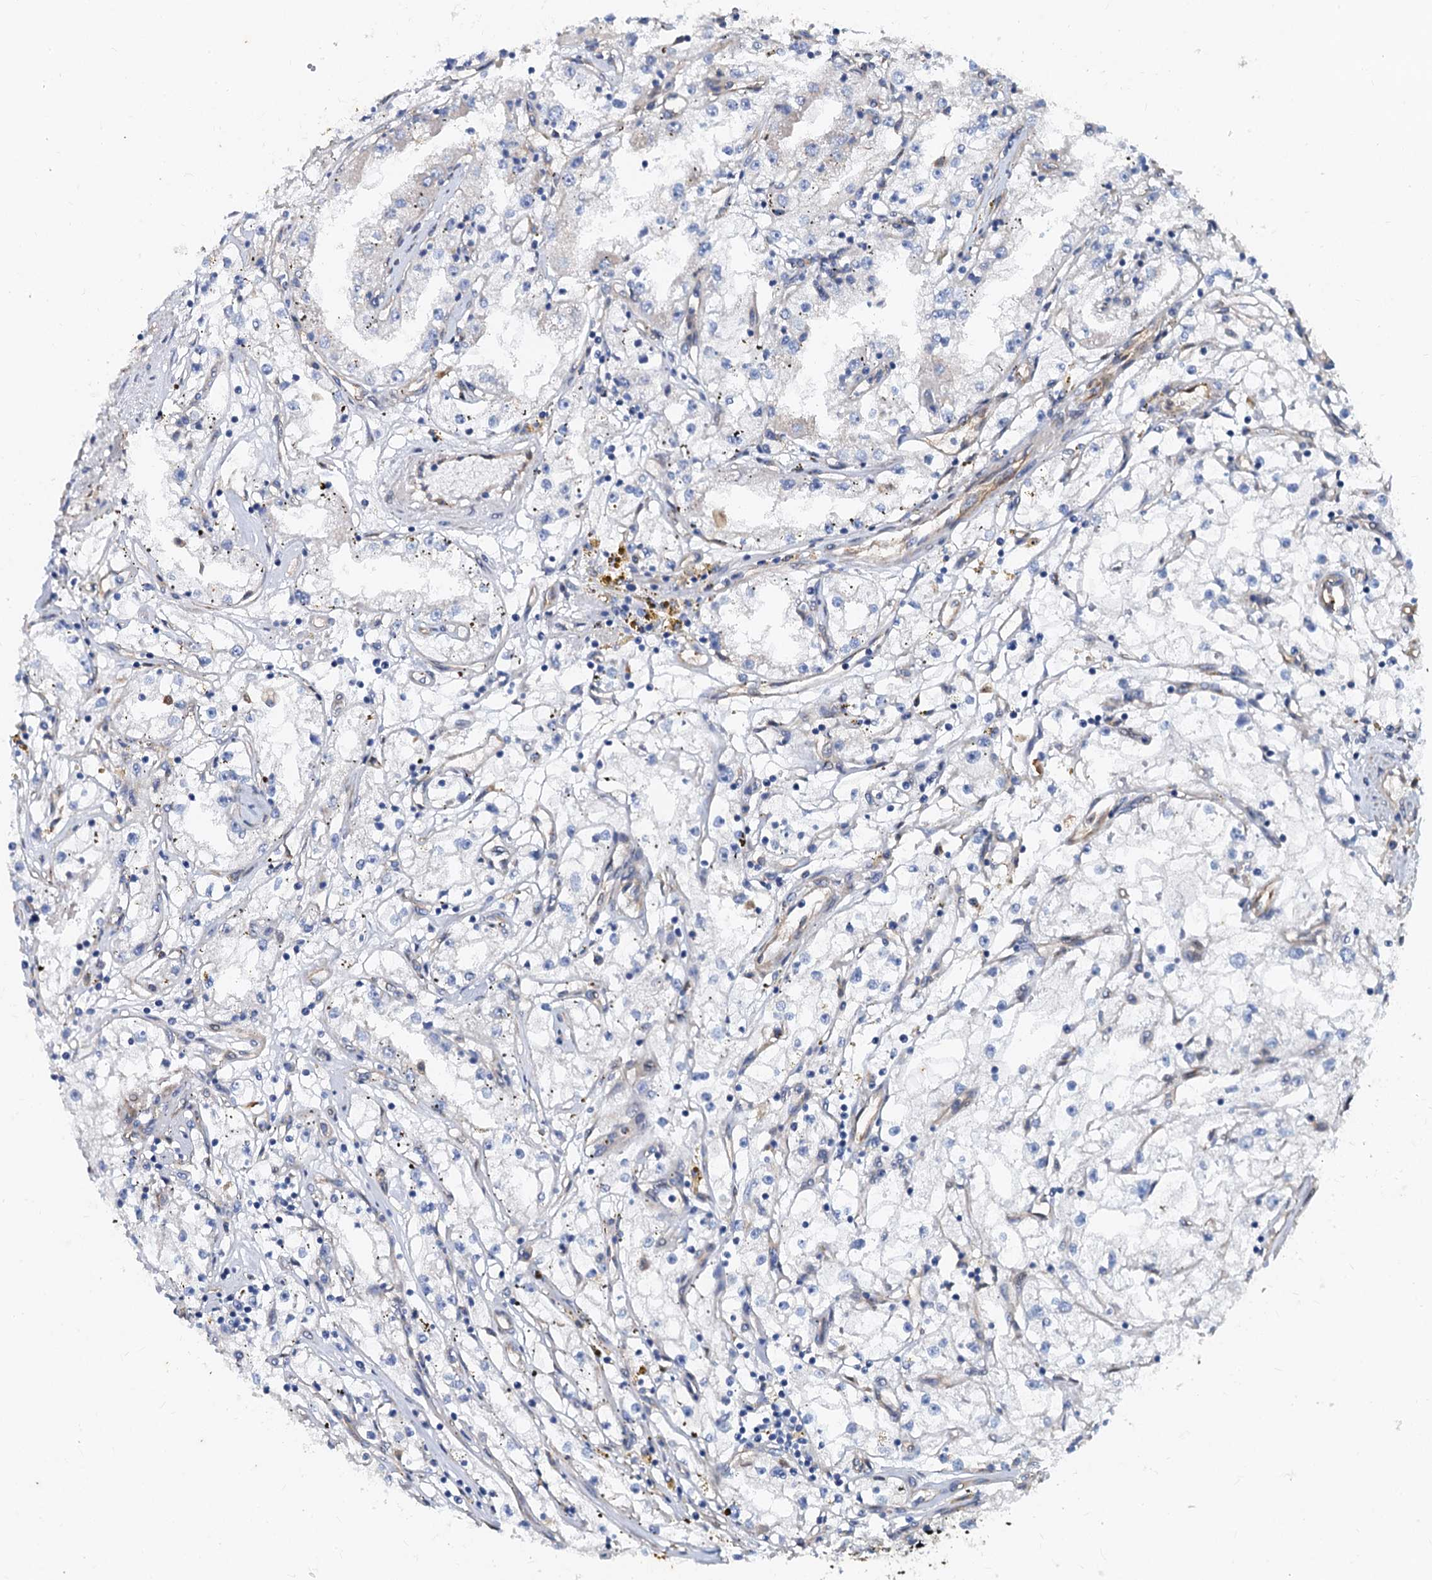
{"staining": {"intensity": "negative", "quantity": "none", "location": "none"}, "tissue": "renal cancer", "cell_type": "Tumor cells", "image_type": "cancer", "snomed": [{"axis": "morphology", "description": "Adenocarcinoma, NOS"}, {"axis": "topography", "description": "Kidney"}], "caption": "IHC image of neoplastic tissue: renal adenocarcinoma stained with DAB demonstrates no significant protein positivity in tumor cells.", "gene": "NGRN", "patient": {"sex": "male", "age": 56}}